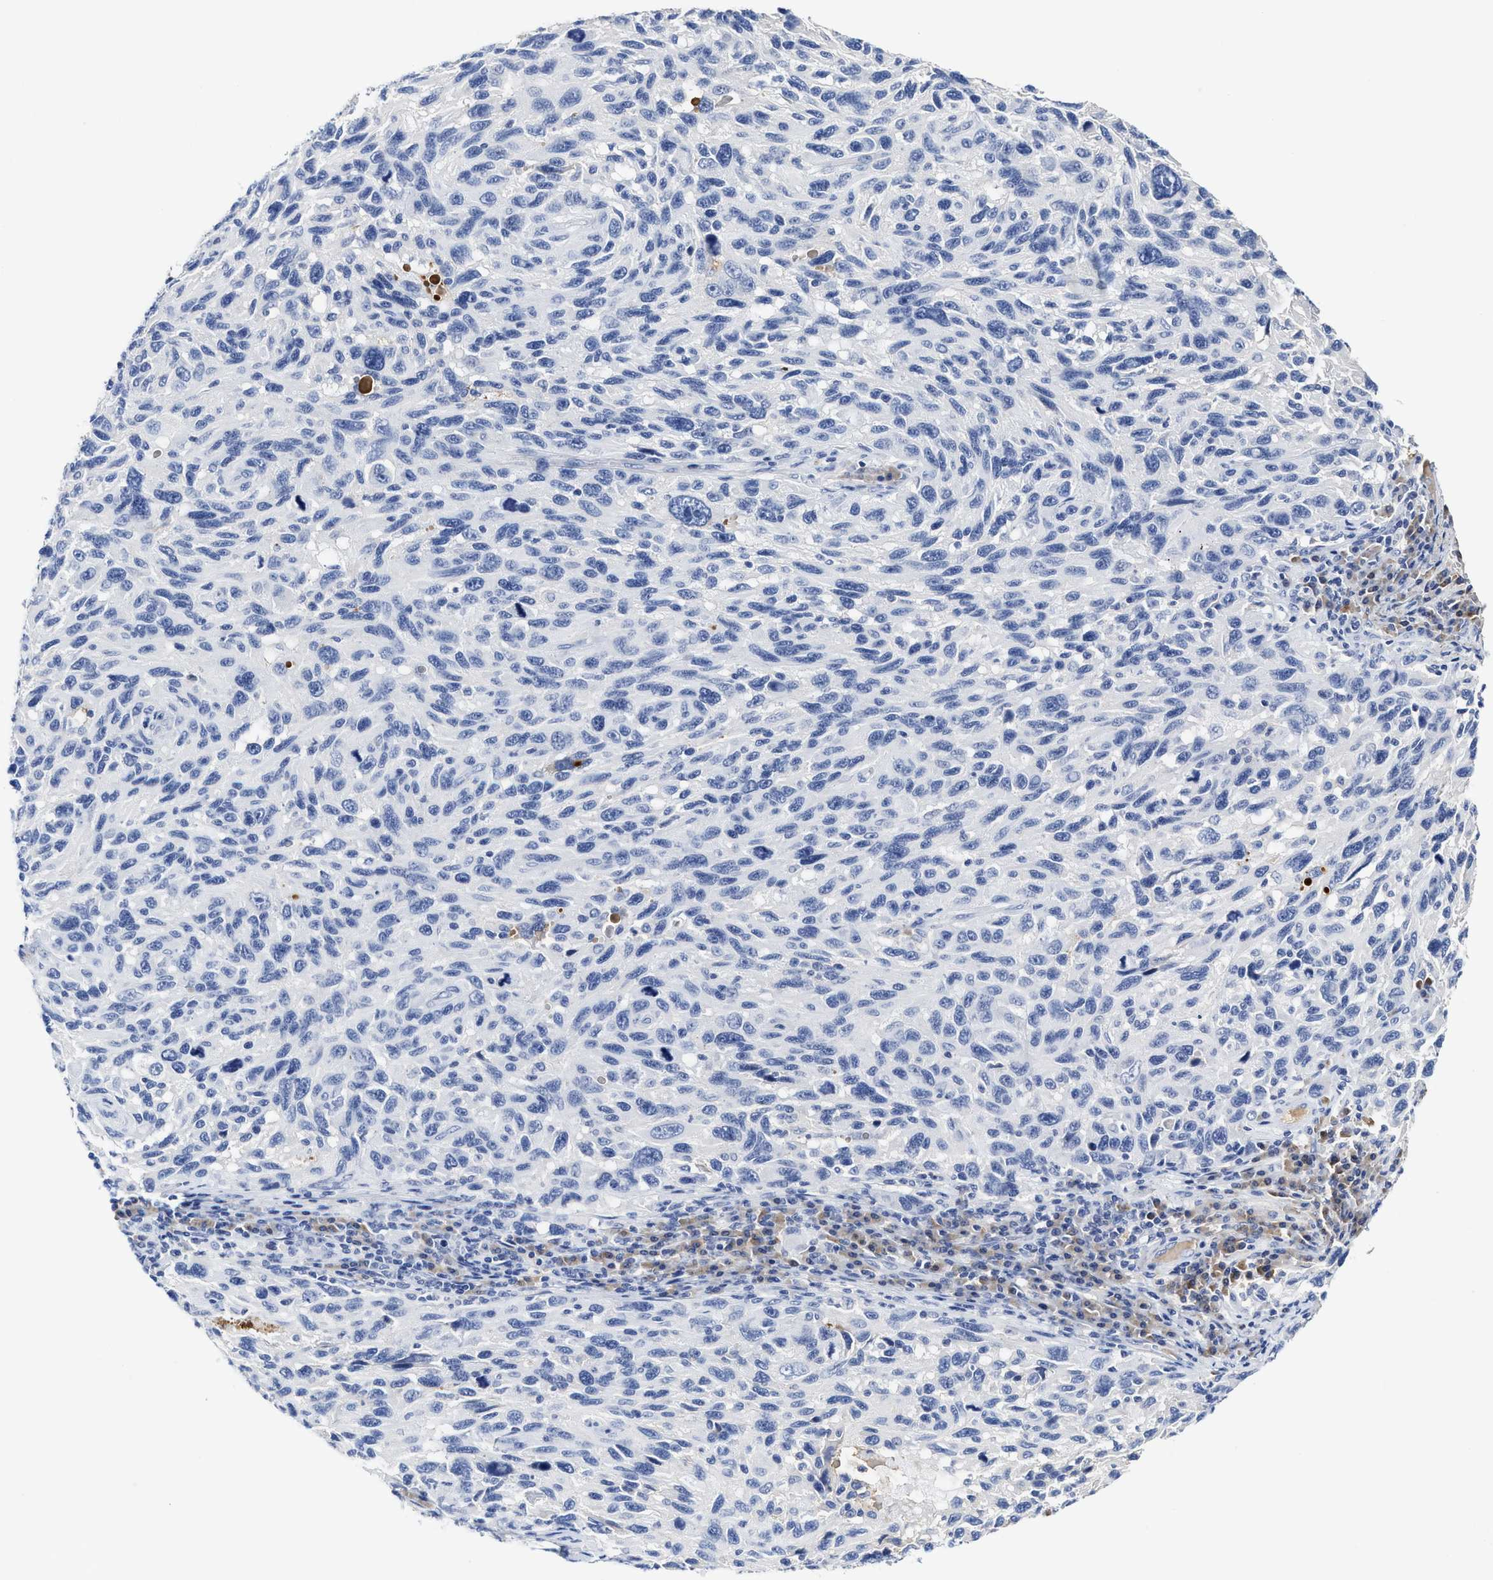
{"staining": {"intensity": "negative", "quantity": "none", "location": "none"}, "tissue": "melanoma", "cell_type": "Tumor cells", "image_type": "cancer", "snomed": [{"axis": "morphology", "description": "Malignant melanoma, NOS"}, {"axis": "topography", "description": "Skin"}], "caption": "Melanoma stained for a protein using immunohistochemistry (IHC) demonstrates no positivity tumor cells.", "gene": "C2", "patient": {"sex": "male", "age": 53}}